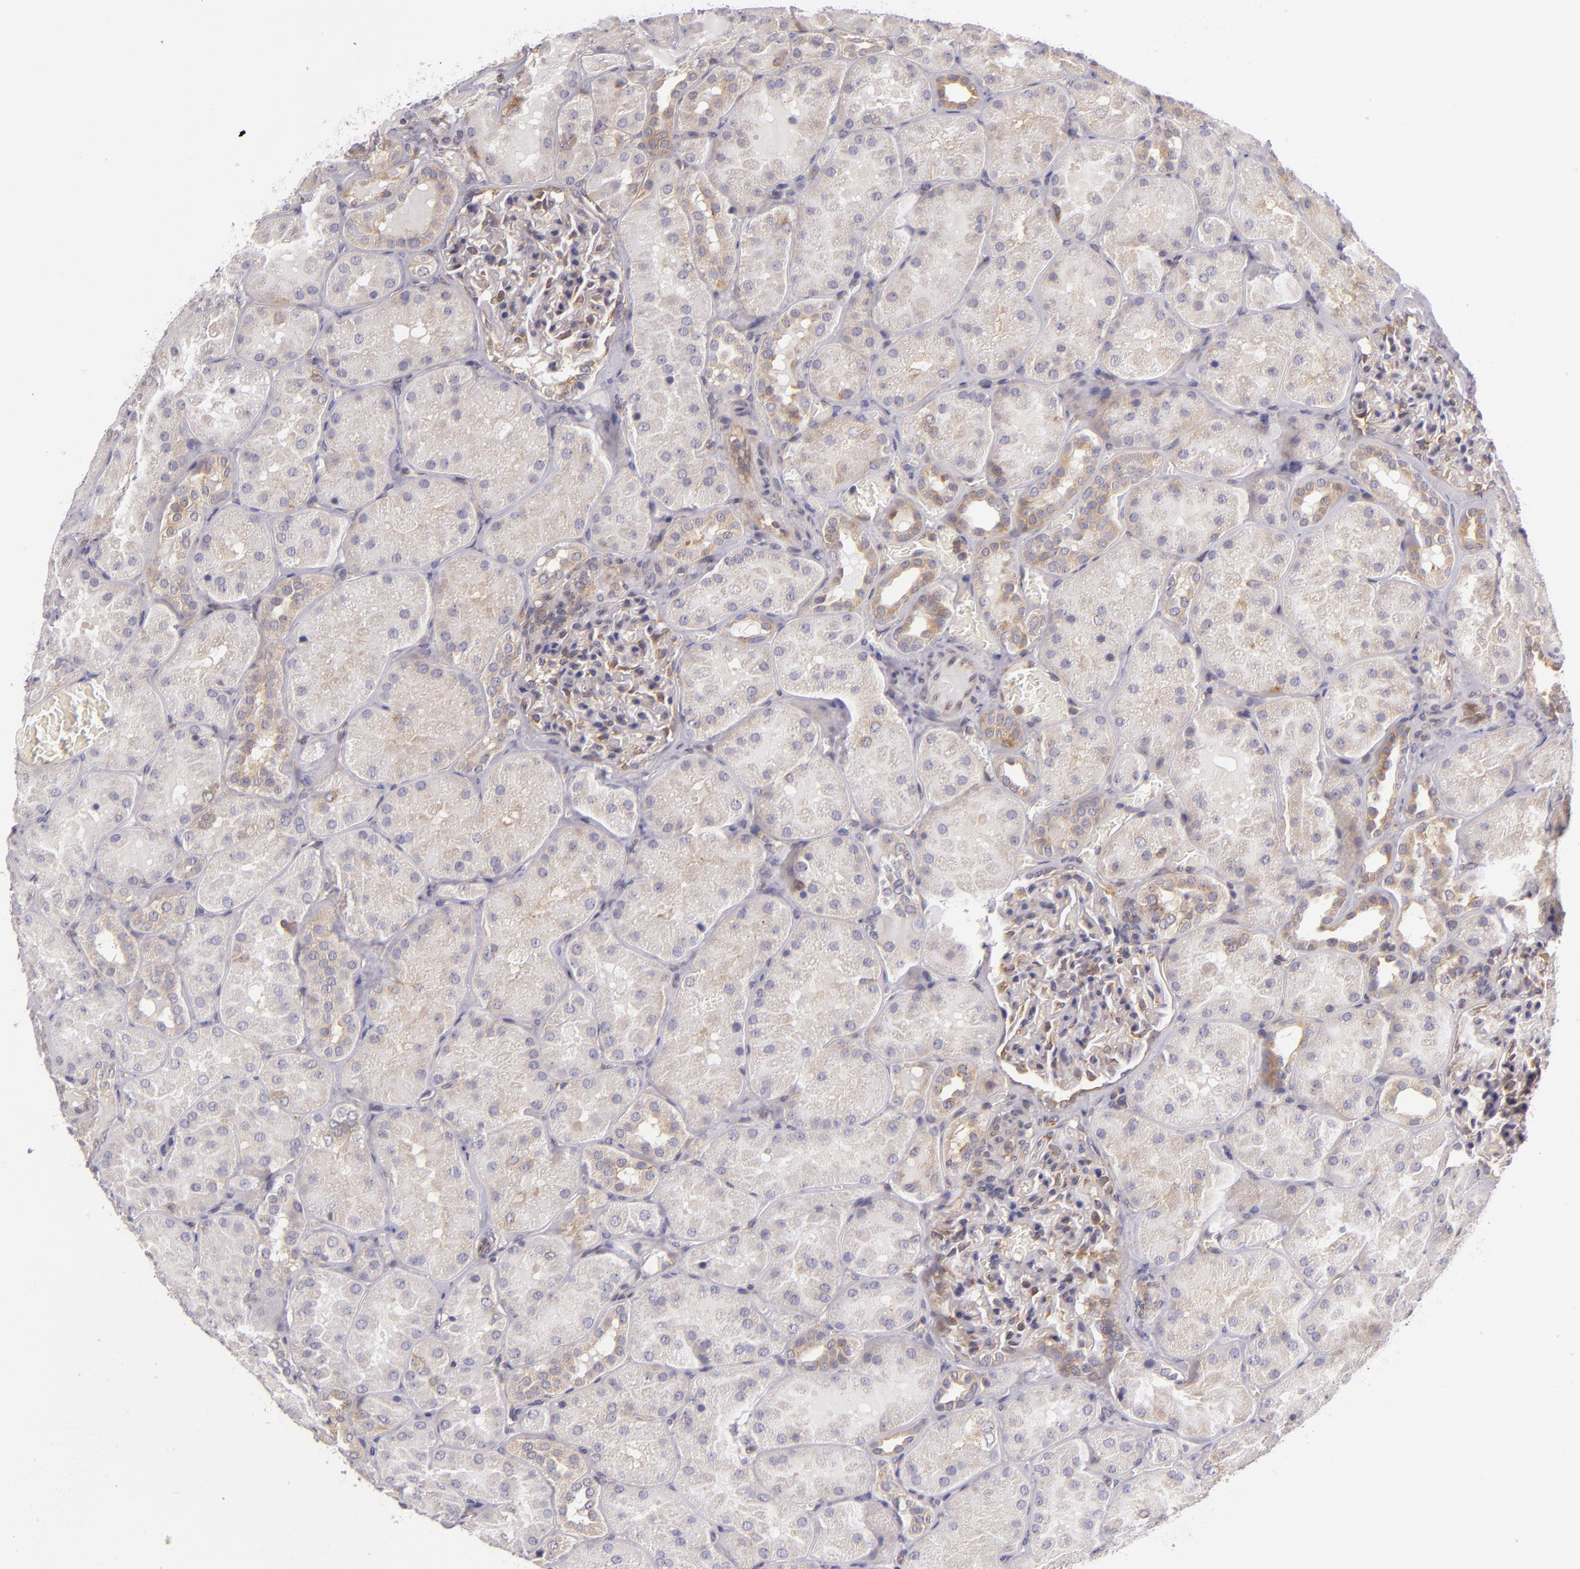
{"staining": {"intensity": "weak", "quantity": "<25%", "location": "cytoplasmic/membranous"}, "tissue": "kidney", "cell_type": "Cells in glomeruli", "image_type": "normal", "snomed": [{"axis": "morphology", "description": "Normal tissue, NOS"}, {"axis": "topography", "description": "Kidney"}], "caption": "IHC micrograph of normal human kidney stained for a protein (brown), which displays no positivity in cells in glomeruli.", "gene": "UPF3B", "patient": {"sex": "male", "age": 28}}